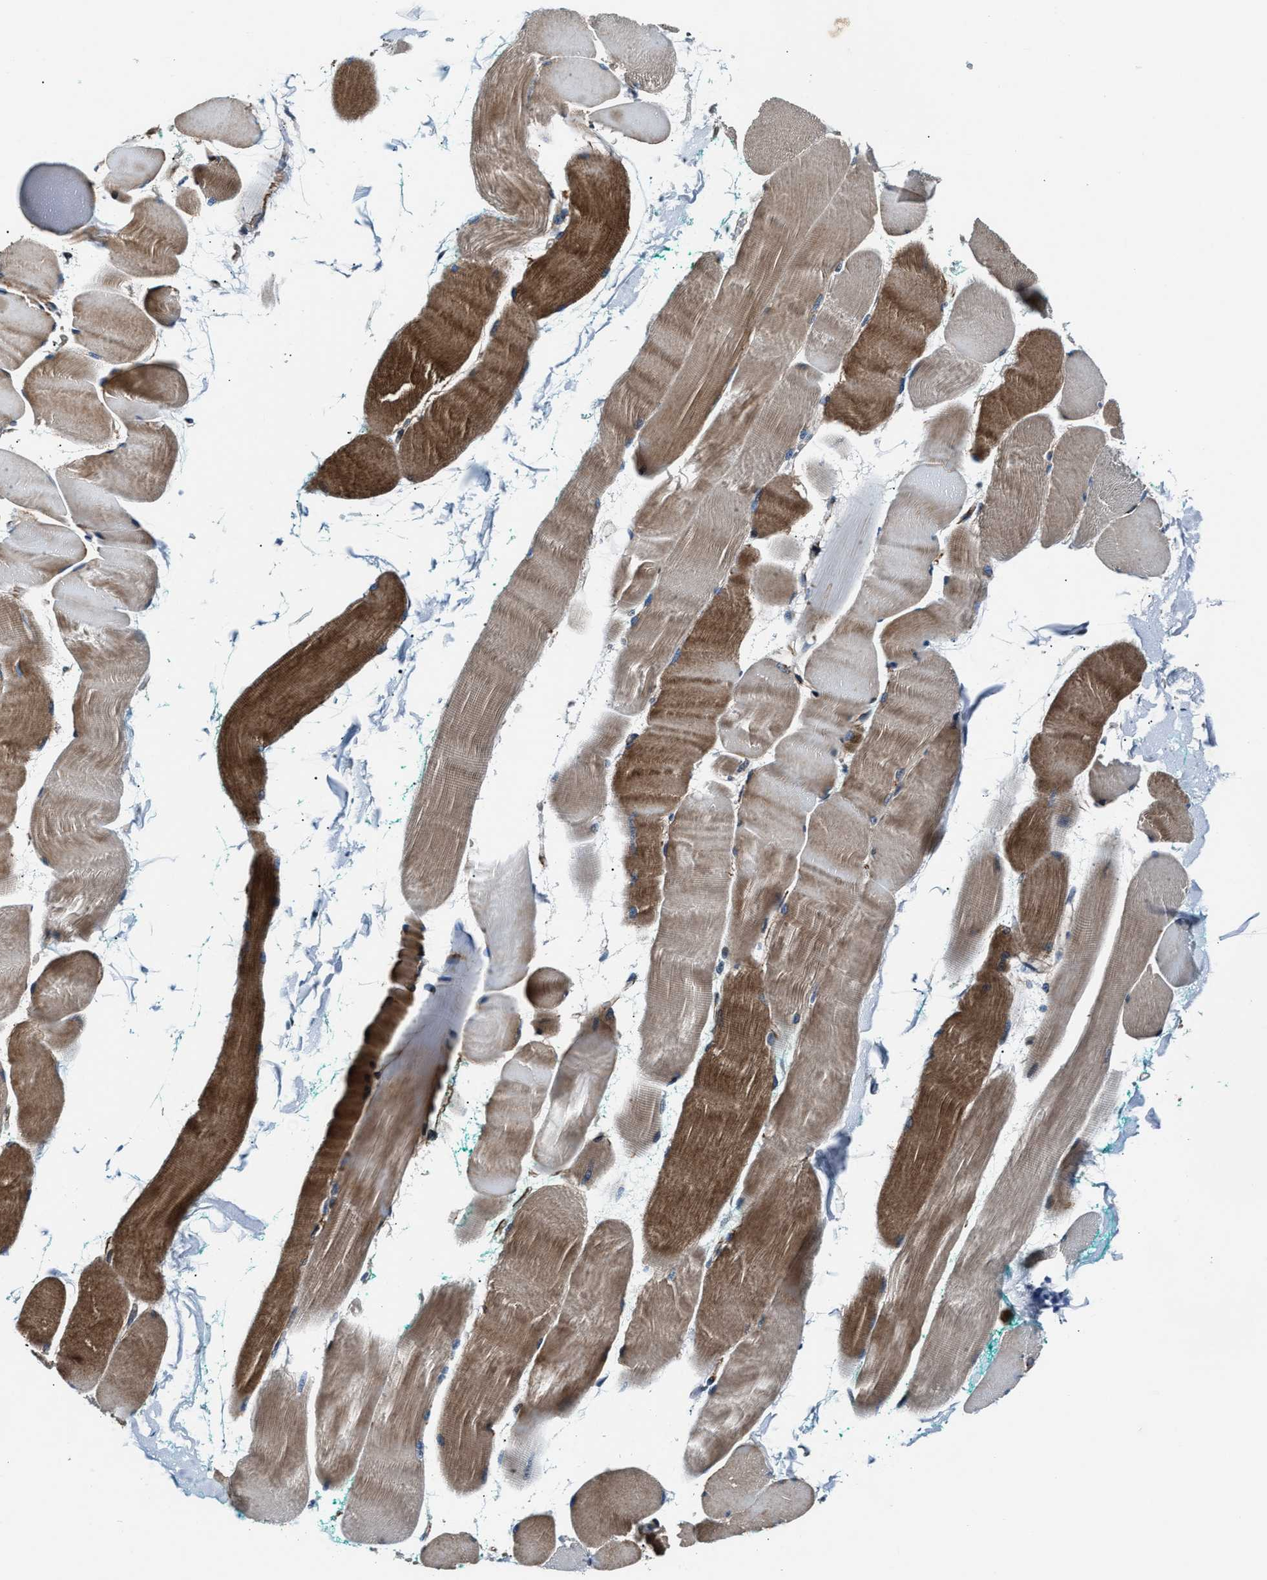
{"staining": {"intensity": "strong", "quantity": "25%-75%", "location": "cytoplasmic/membranous"}, "tissue": "skeletal muscle", "cell_type": "Myocytes", "image_type": "normal", "snomed": [{"axis": "morphology", "description": "Normal tissue, NOS"}, {"axis": "morphology", "description": "Squamous cell carcinoma, NOS"}, {"axis": "topography", "description": "Skeletal muscle"}], "caption": "High-magnification brightfield microscopy of normal skeletal muscle stained with DAB (3,3'-diaminobenzidine) (brown) and counterstained with hematoxylin (blue). myocytes exhibit strong cytoplasmic/membranous expression is present in approximately25%-75% of cells.", "gene": "MPDZ", "patient": {"sex": "male", "age": 51}}